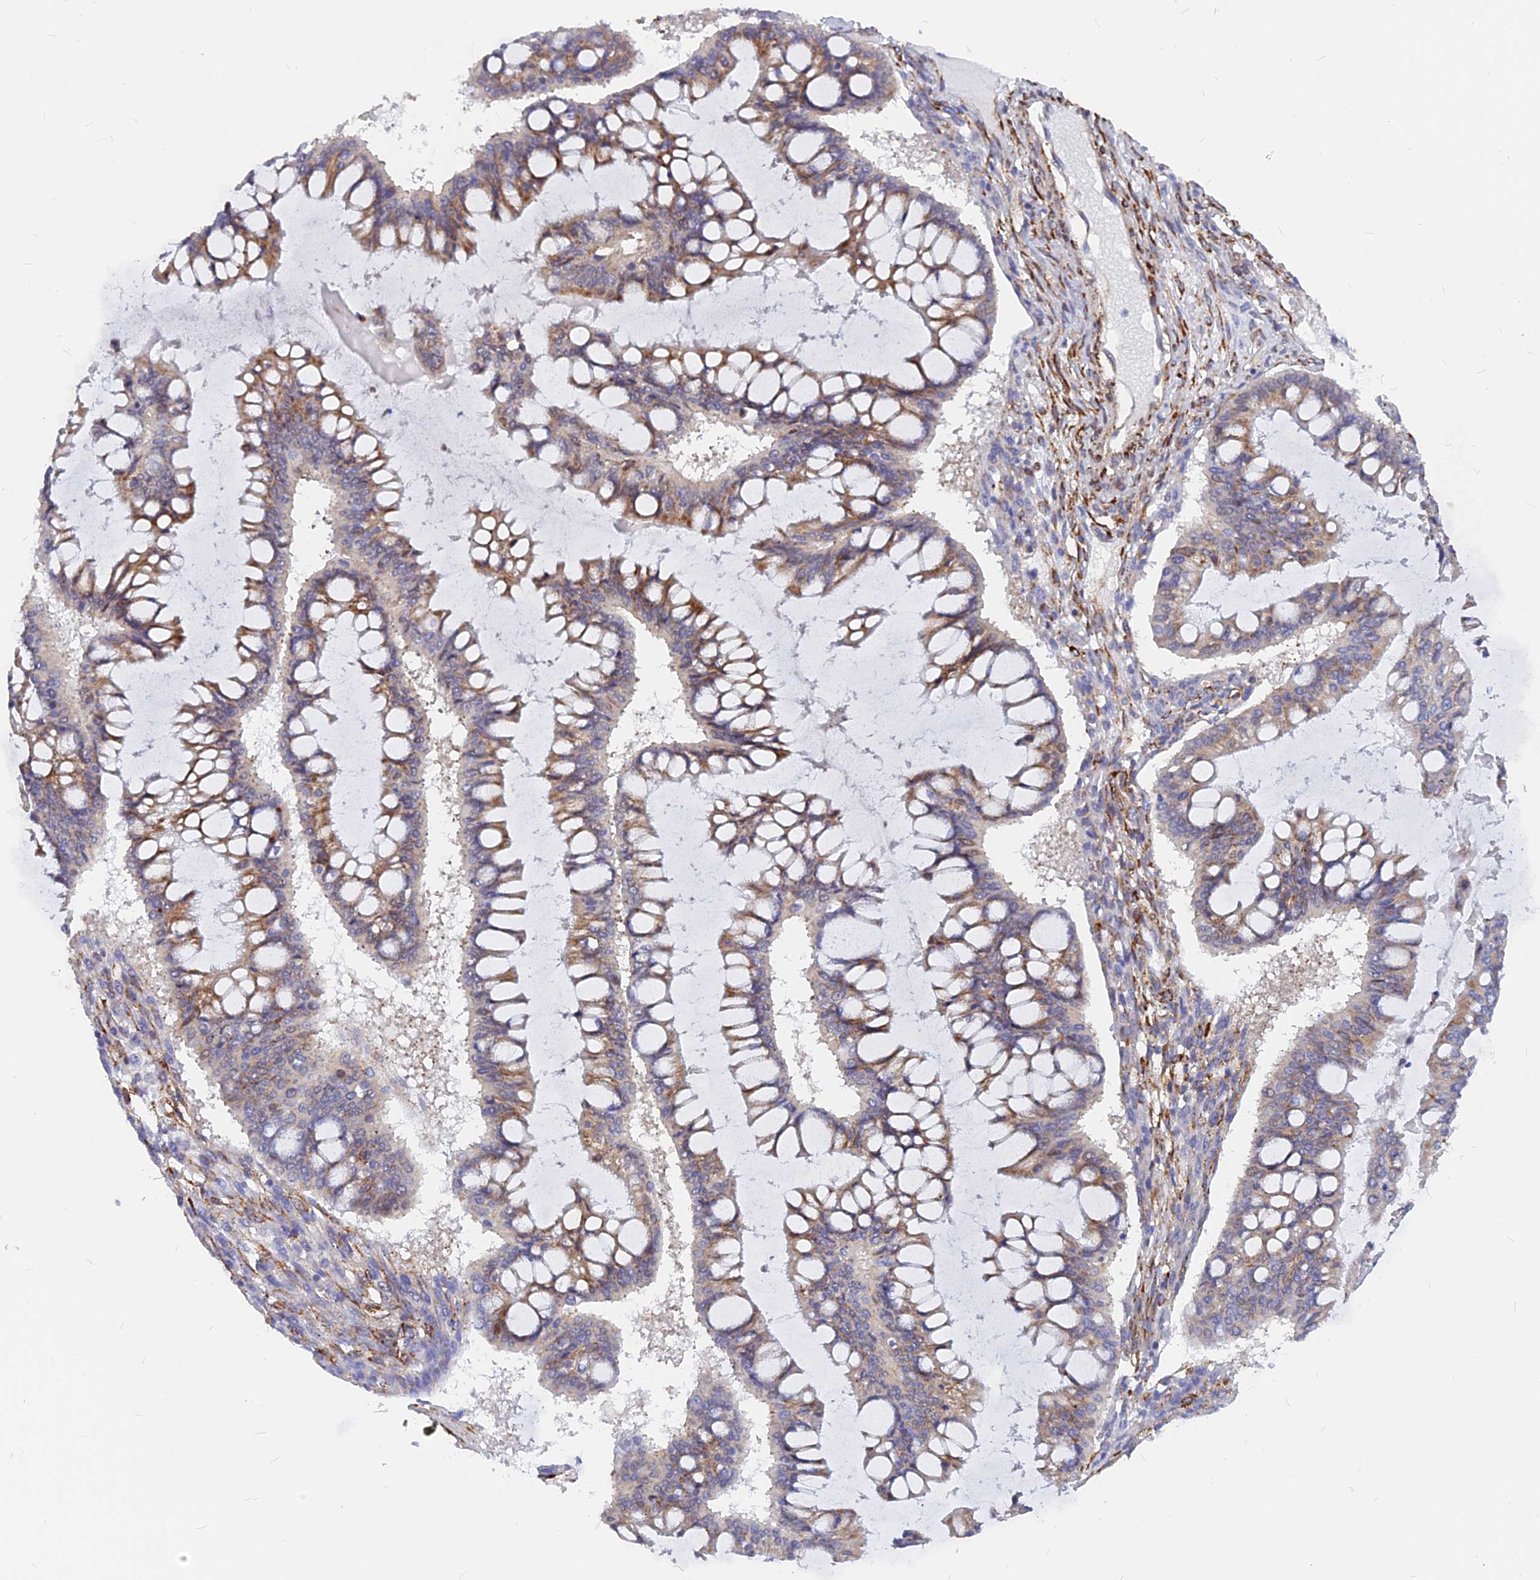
{"staining": {"intensity": "moderate", "quantity": "25%-75%", "location": "cytoplasmic/membranous"}, "tissue": "ovarian cancer", "cell_type": "Tumor cells", "image_type": "cancer", "snomed": [{"axis": "morphology", "description": "Cystadenocarcinoma, mucinous, NOS"}, {"axis": "topography", "description": "Ovary"}], "caption": "Immunohistochemical staining of human ovarian cancer (mucinous cystadenocarcinoma) demonstrates medium levels of moderate cytoplasmic/membranous protein positivity in about 25%-75% of tumor cells.", "gene": "VSTM2L", "patient": {"sex": "female", "age": 73}}